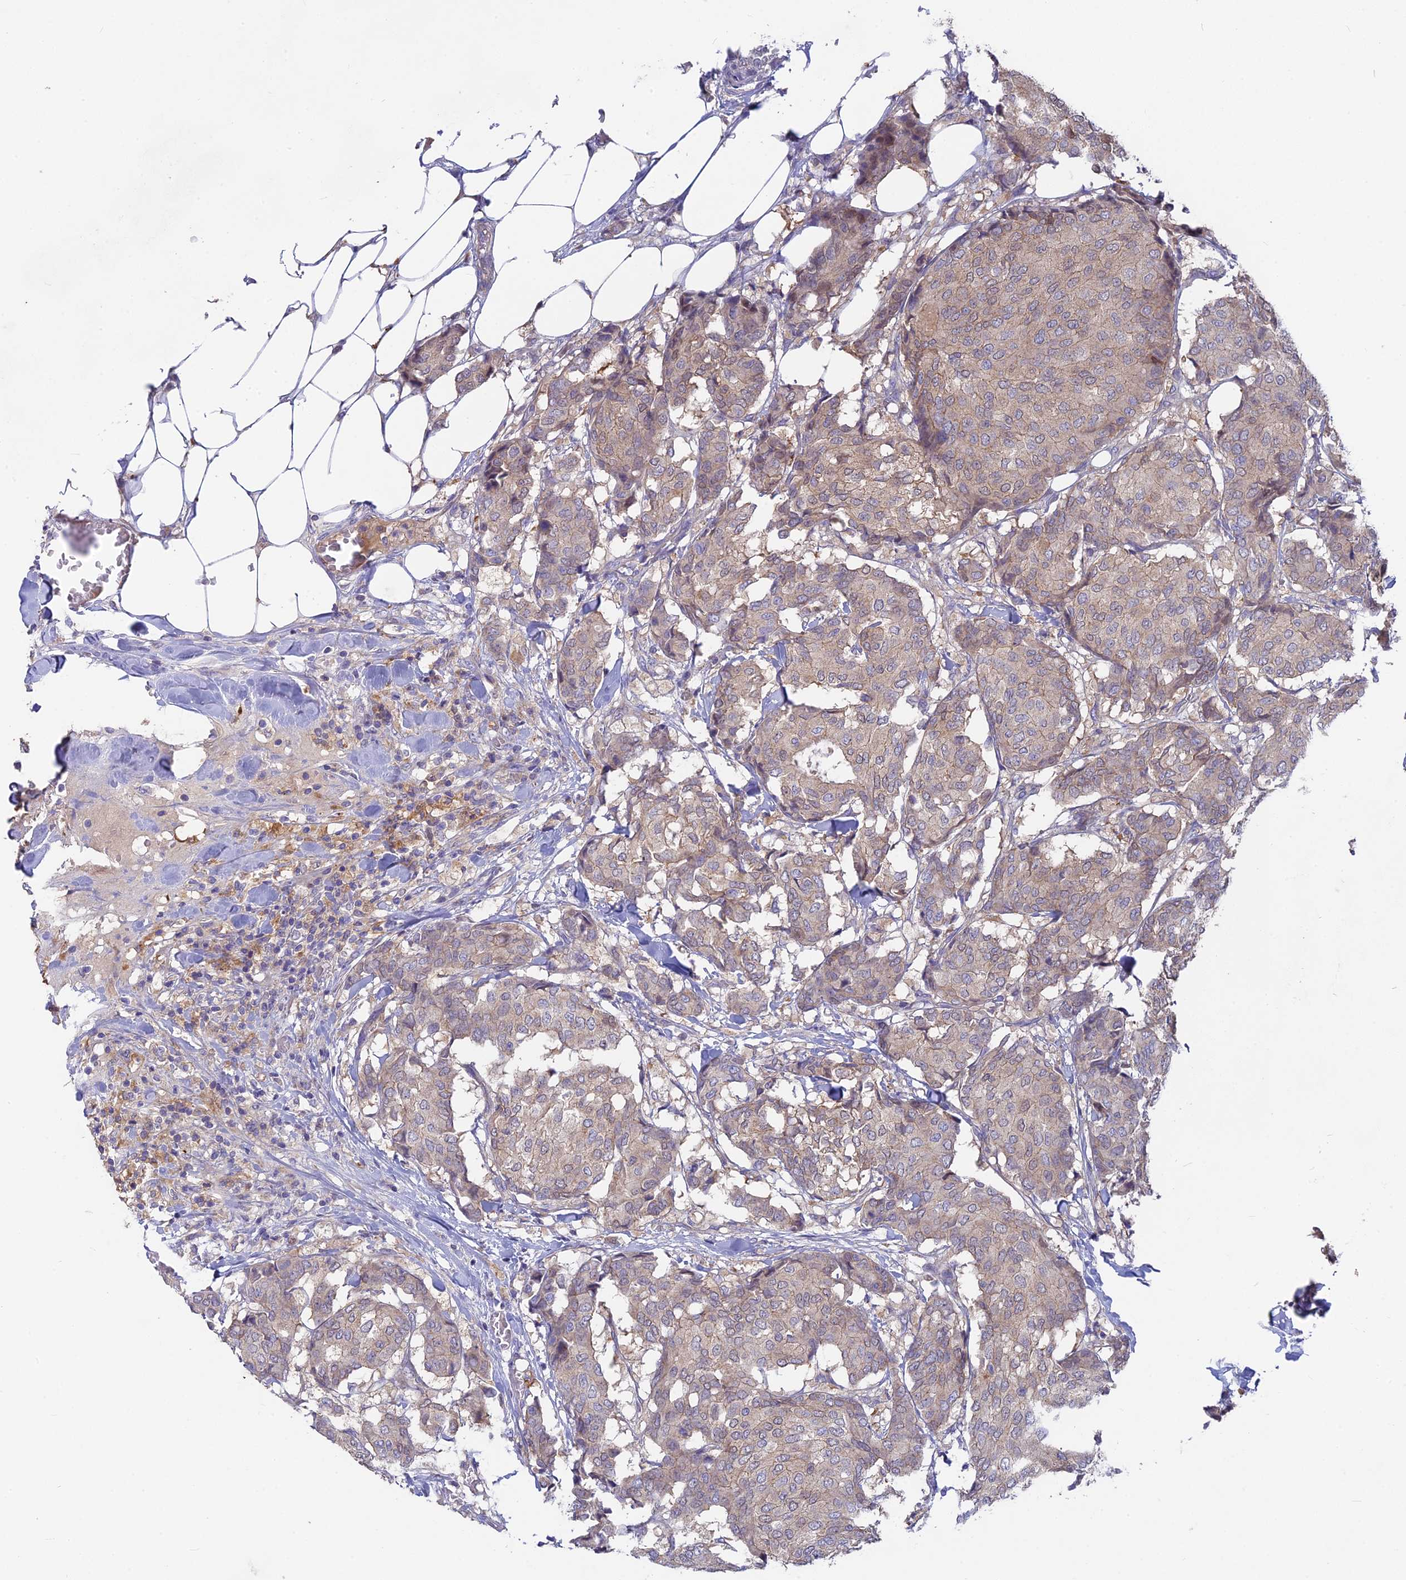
{"staining": {"intensity": "weak", "quantity": "25%-75%", "location": "cytoplasmic/membranous"}, "tissue": "breast cancer", "cell_type": "Tumor cells", "image_type": "cancer", "snomed": [{"axis": "morphology", "description": "Duct carcinoma"}, {"axis": "topography", "description": "Breast"}], "caption": "Immunohistochemistry (IHC) histopathology image of neoplastic tissue: human breast invasive ductal carcinoma stained using IHC reveals low levels of weak protein expression localized specifically in the cytoplasmic/membranous of tumor cells, appearing as a cytoplasmic/membranous brown color.", "gene": "PZP", "patient": {"sex": "female", "age": 75}}